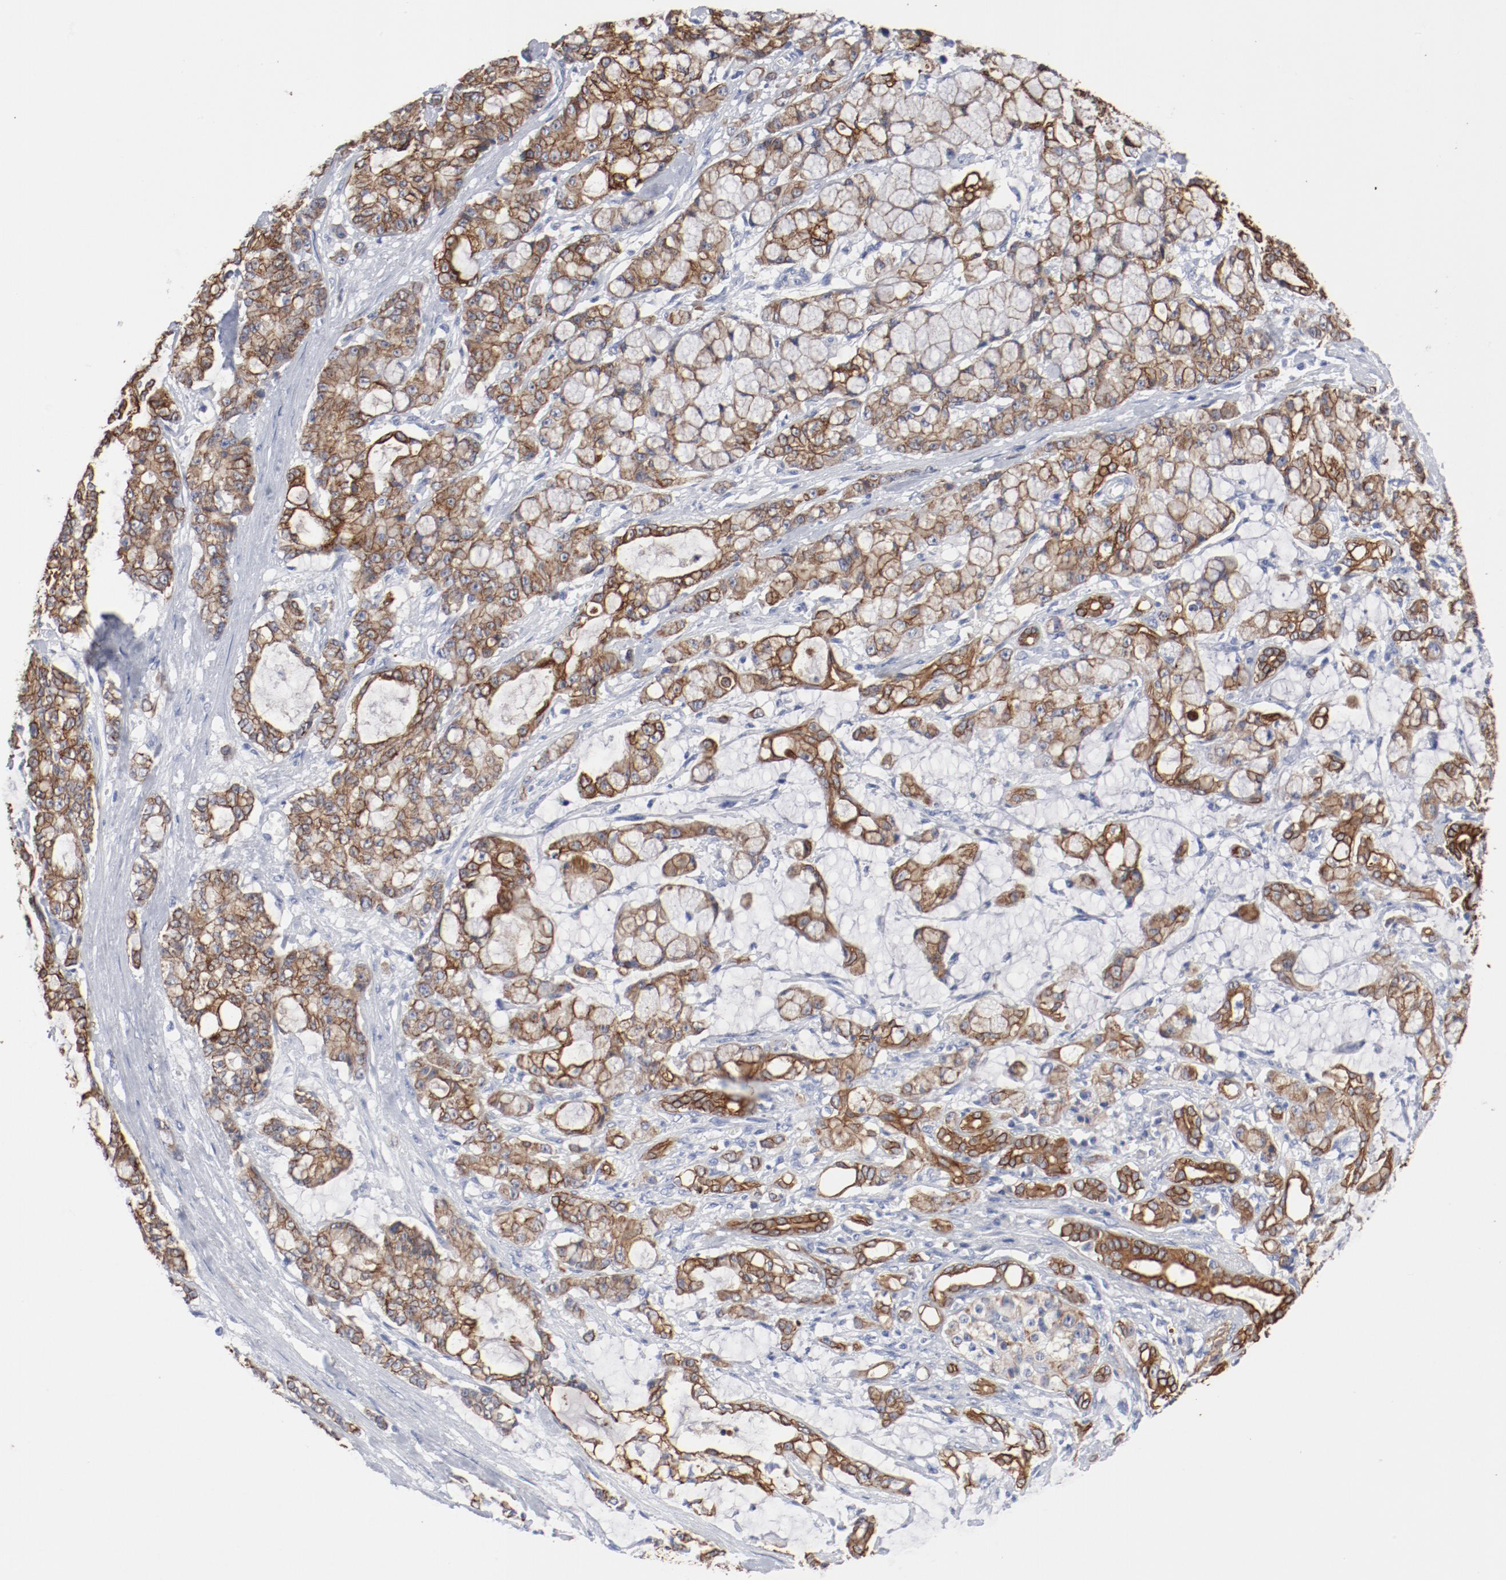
{"staining": {"intensity": "moderate", "quantity": ">75%", "location": "cytoplasmic/membranous"}, "tissue": "pancreatic cancer", "cell_type": "Tumor cells", "image_type": "cancer", "snomed": [{"axis": "morphology", "description": "Adenocarcinoma, NOS"}, {"axis": "topography", "description": "Pancreas"}], "caption": "A brown stain shows moderate cytoplasmic/membranous positivity of a protein in human pancreatic cancer (adenocarcinoma) tumor cells.", "gene": "TSPAN6", "patient": {"sex": "female", "age": 73}}